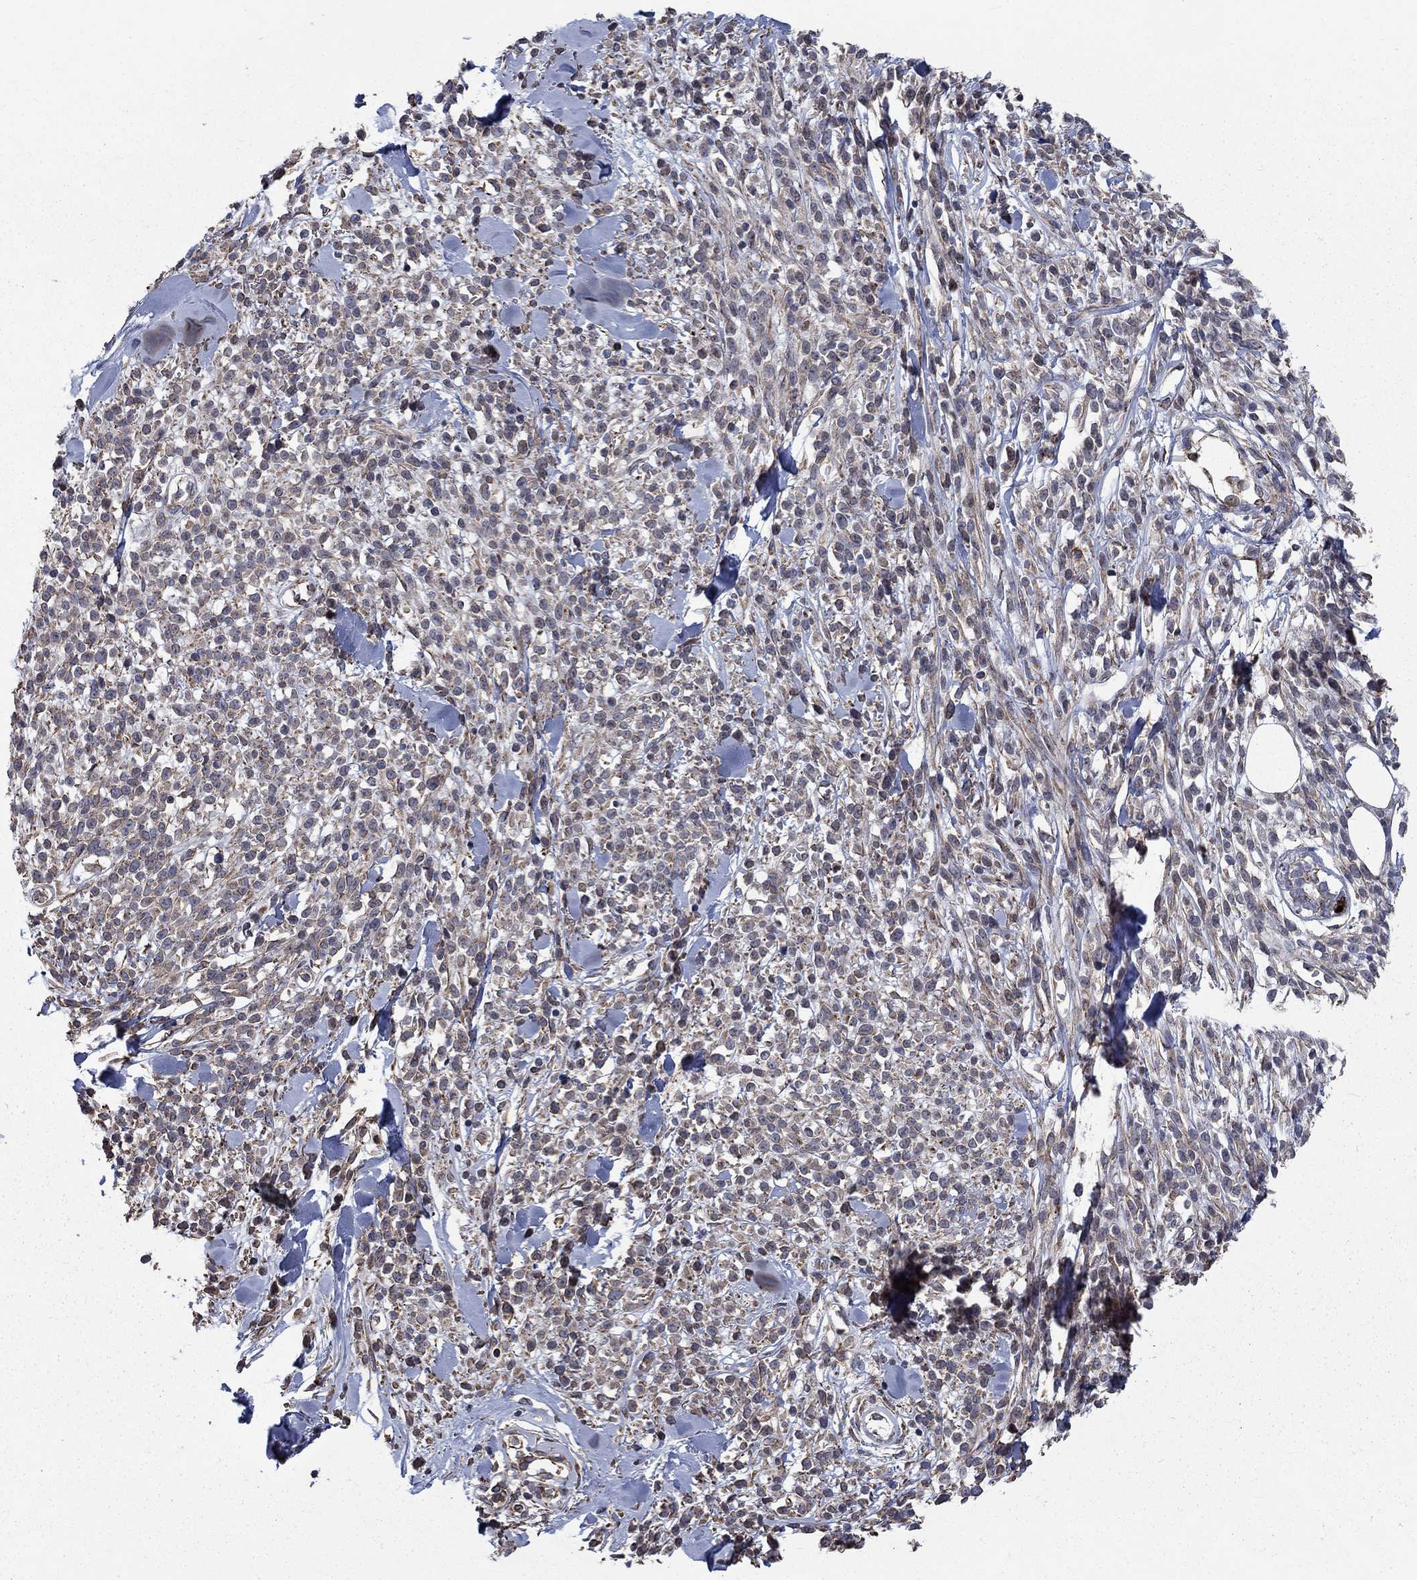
{"staining": {"intensity": "negative", "quantity": "none", "location": "none"}, "tissue": "melanoma", "cell_type": "Tumor cells", "image_type": "cancer", "snomed": [{"axis": "morphology", "description": "Malignant melanoma, NOS"}, {"axis": "topography", "description": "Skin"}, {"axis": "topography", "description": "Skin of trunk"}], "caption": "Tumor cells are negative for brown protein staining in malignant melanoma.", "gene": "NDUFC1", "patient": {"sex": "male", "age": 74}}